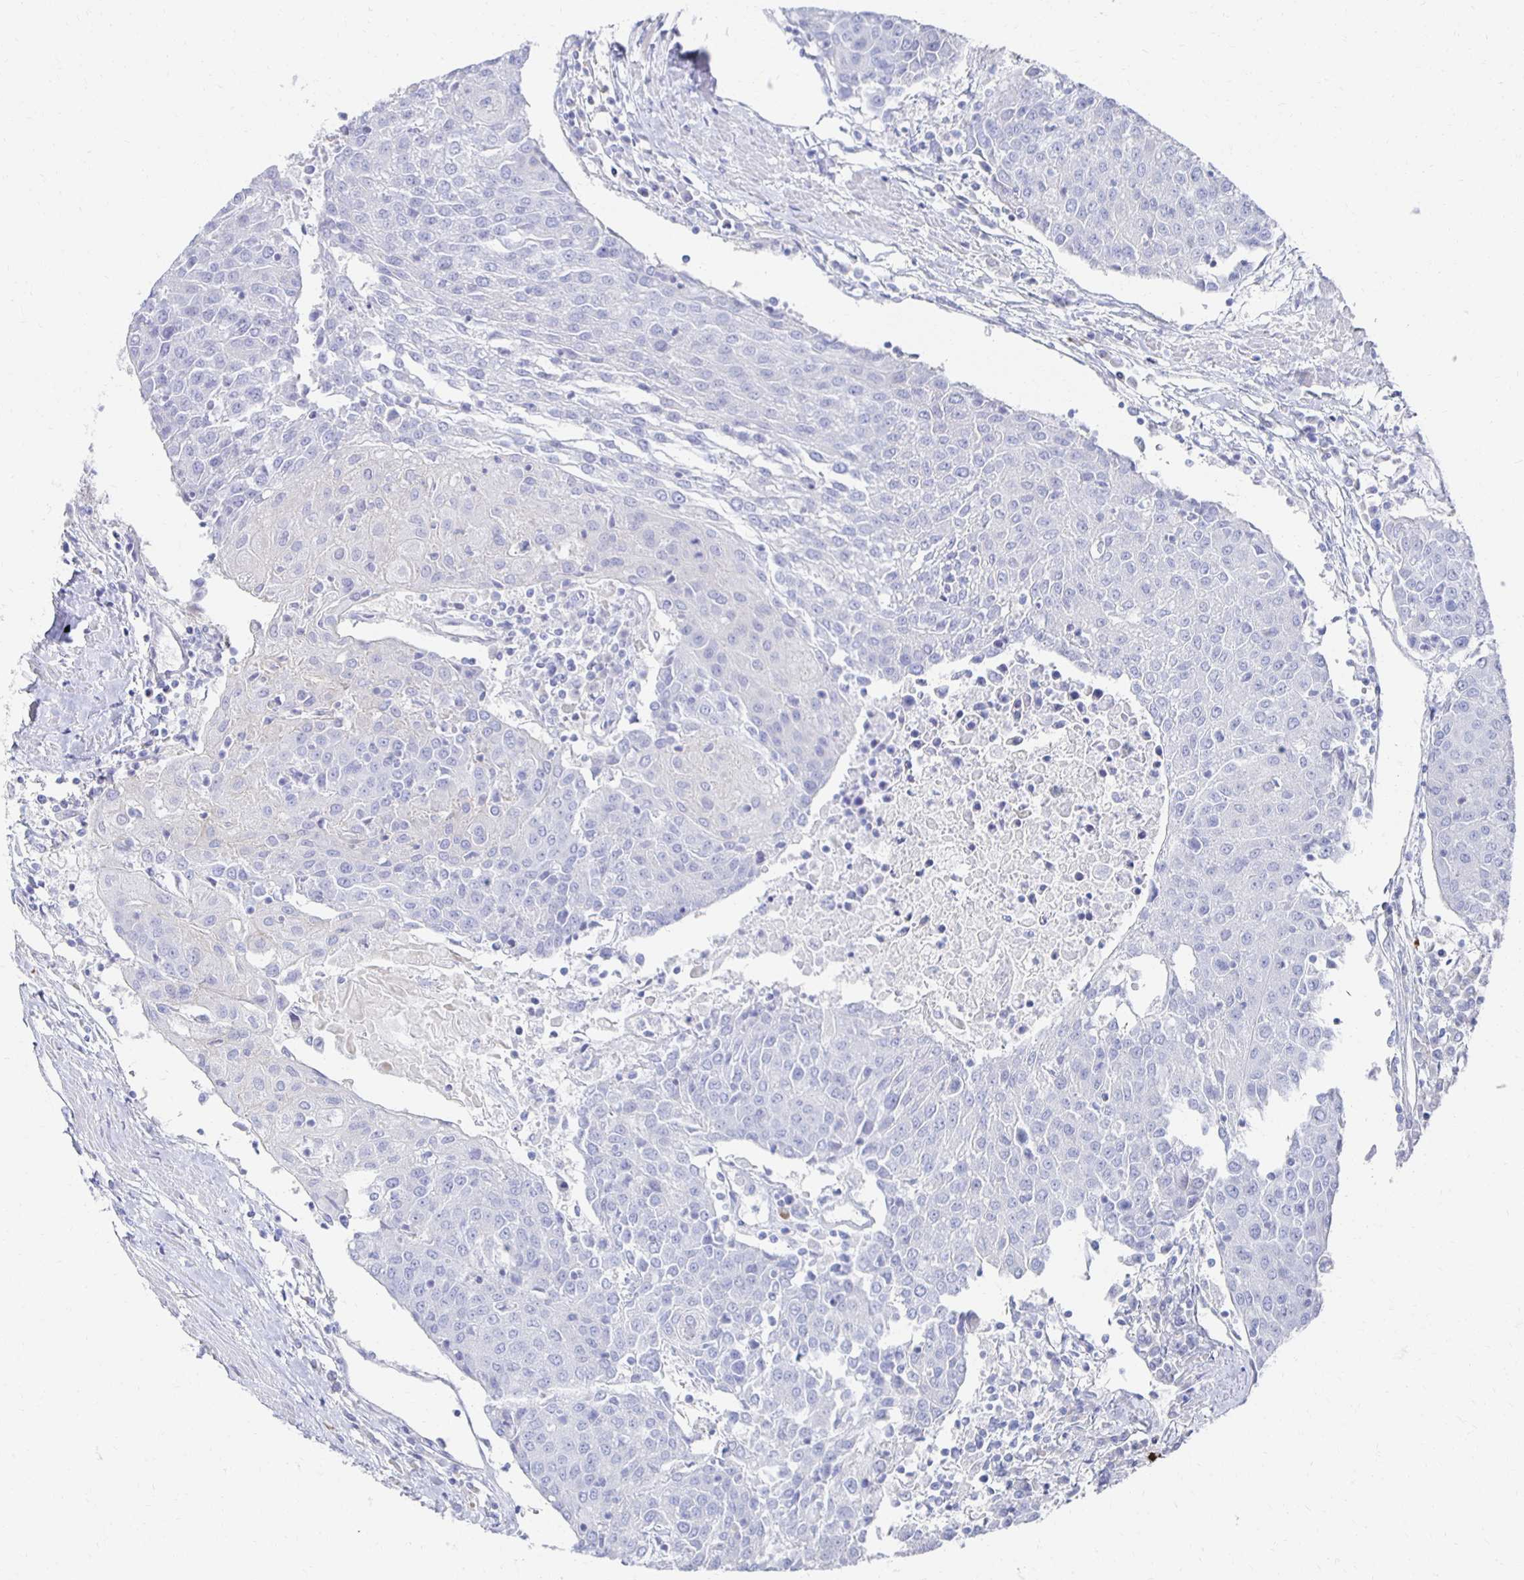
{"staining": {"intensity": "negative", "quantity": "none", "location": "none"}, "tissue": "urothelial cancer", "cell_type": "Tumor cells", "image_type": "cancer", "snomed": [{"axis": "morphology", "description": "Urothelial carcinoma, High grade"}, {"axis": "topography", "description": "Urinary bladder"}], "caption": "This is a image of IHC staining of urothelial cancer, which shows no staining in tumor cells.", "gene": "PRDM7", "patient": {"sex": "female", "age": 85}}